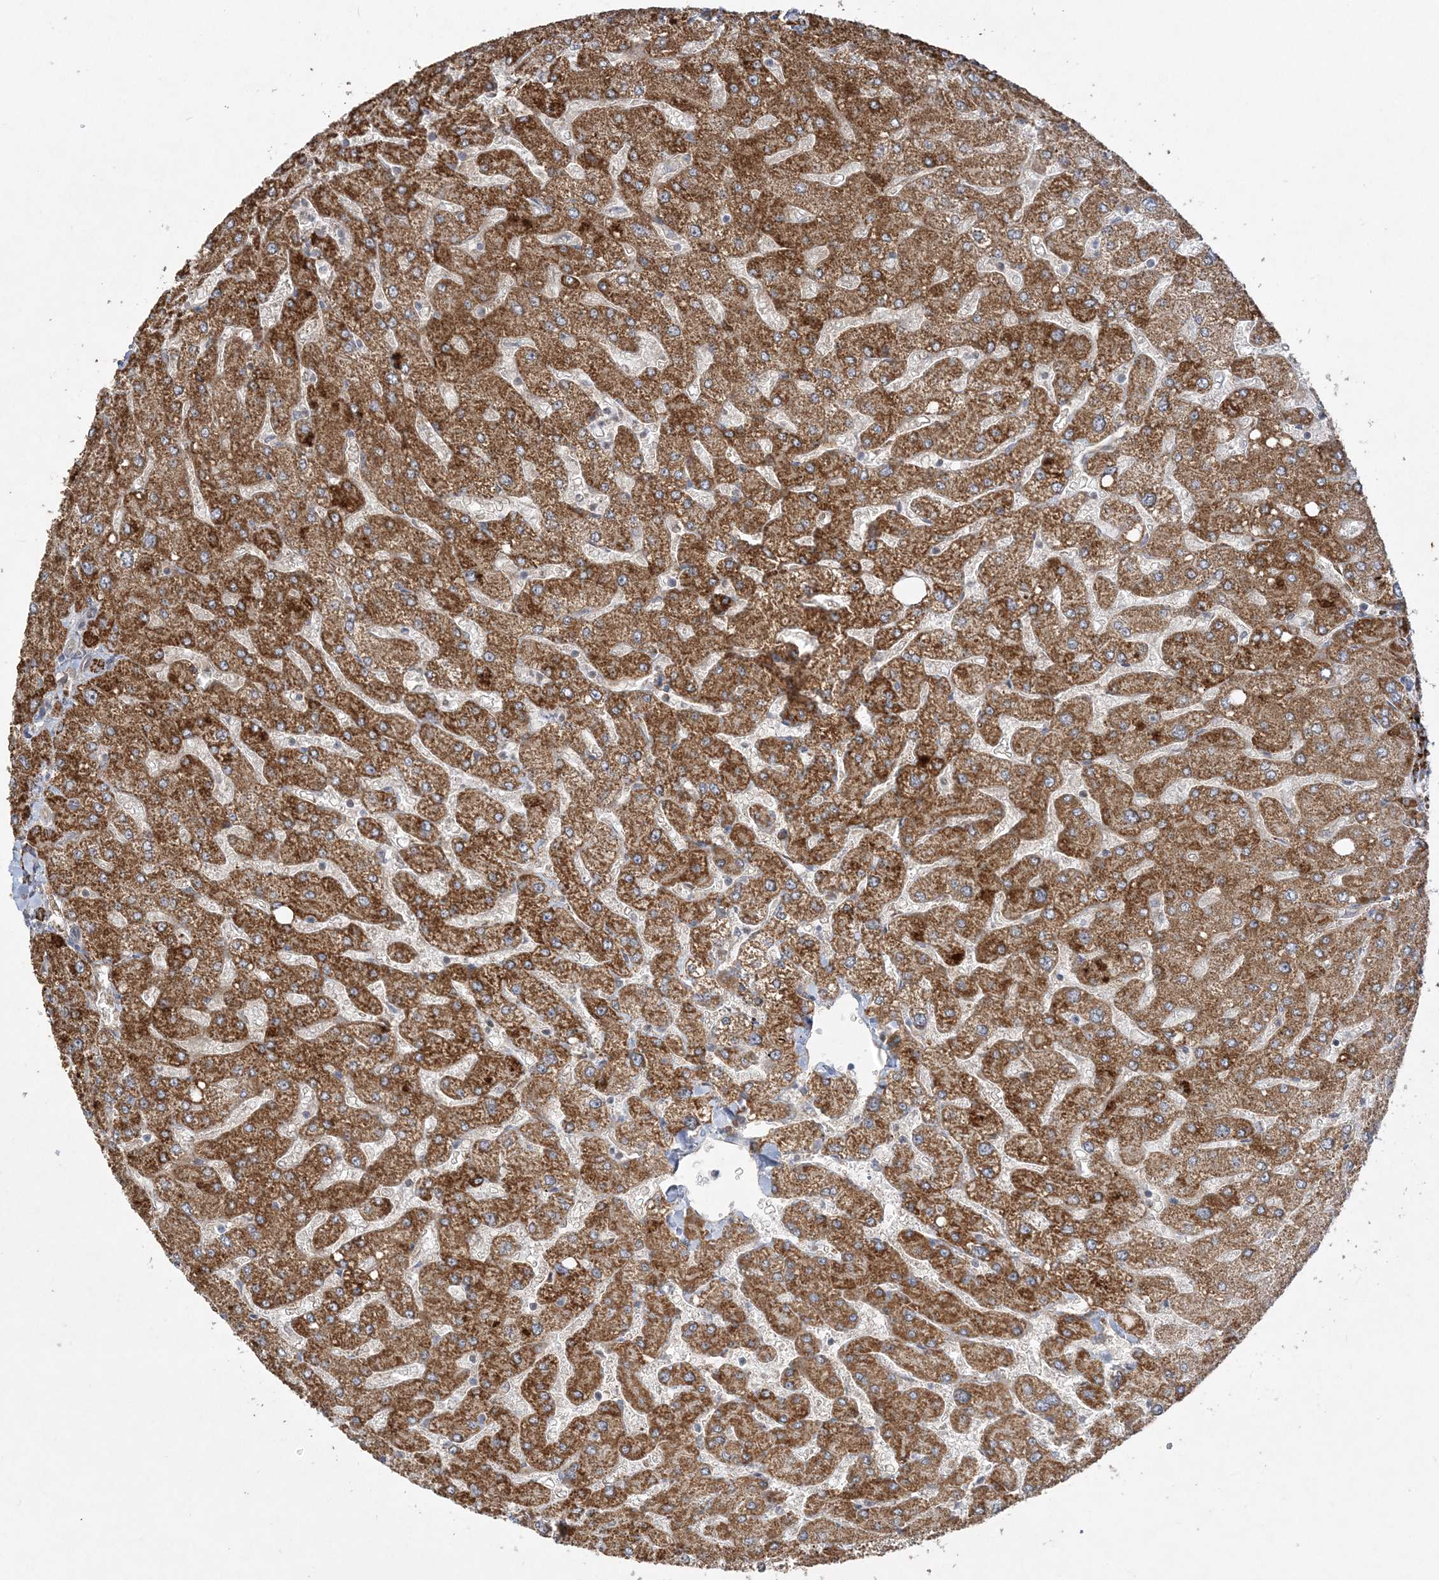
{"staining": {"intensity": "strong", "quantity": ">75%", "location": "cytoplasmic/membranous"}, "tissue": "liver", "cell_type": "Cholangiocytes", "image_type": "normal", "snomed": [{"axis": "morphology", "description": "Normal tissue, NOS"}, {"axis": "topography", "description": "Liver"}], "caption": "The micrograph demonstrates staining of benign liver, revealing strong cytoplasmic/membranous protein positivity (brown color) within cholangiocytes.", "gene": "INPP1", "patient": {"sex": "male", "age": 55}}